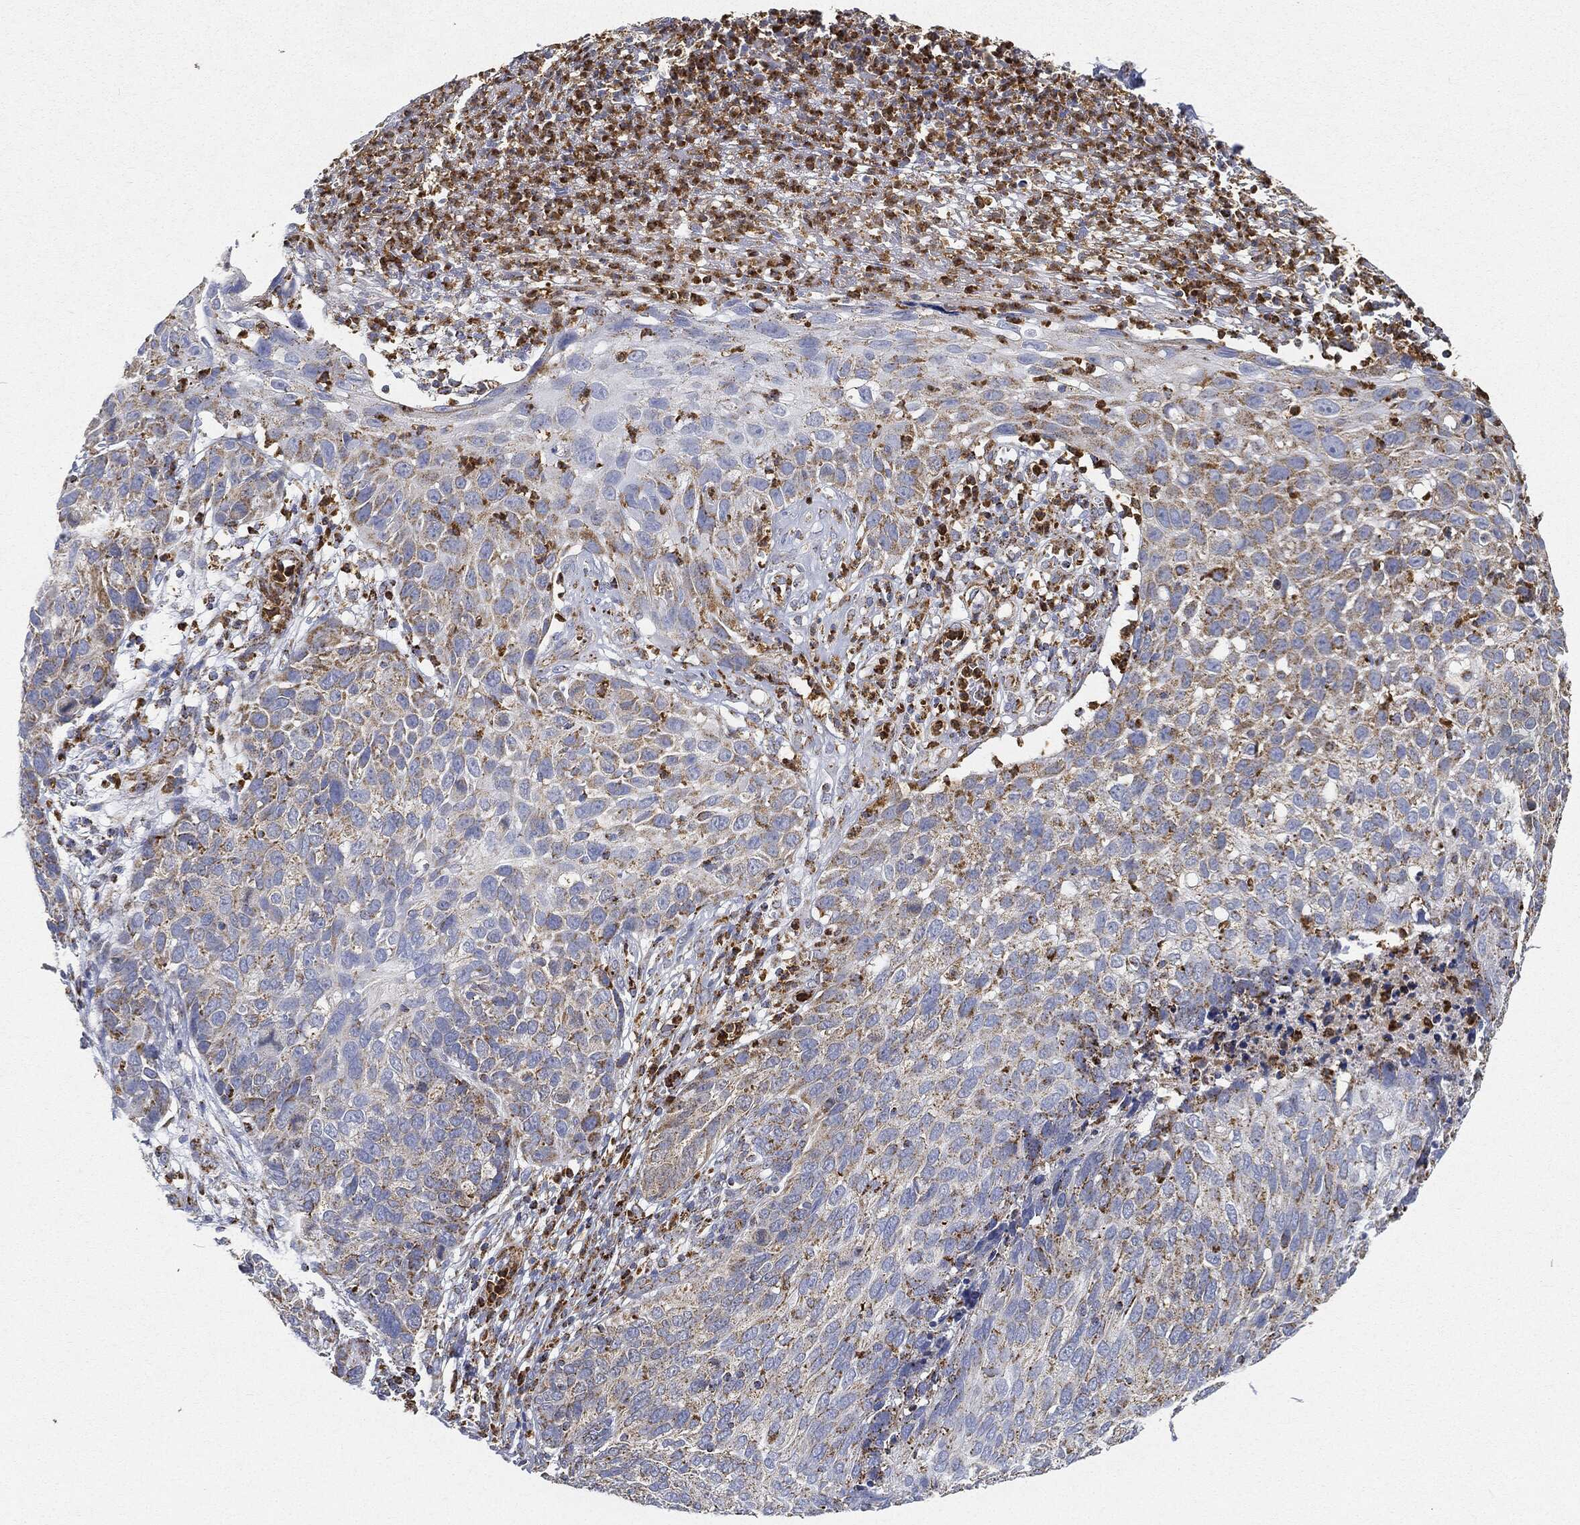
{"staining": {"intensity": "moderate", "quantity": "<25%", "location": "cytoplasmic/membranous"}, "tissue": "skin cancer", "cell_type": "Tumor cells", "image_type": "cancer", "snomed": [{"axis": "morphology", "description": "Squamous cell carcinoma, NOS"}, {"axis": "topography", "description": "Skin"}], "caption": "DAB (3,3'-diaminobenzidine) immunohistochemical staining of skin cancer (squamous cell carcinoma) shows moderate cytoplasmic/membranous protein staining in about <25% of tumor cells. The protein of interest is stained brown, and the nuclei are stained in blue (DAB IHC with brightfield microscopy, high magnification).", "gene": "CAPN15", "patient": {"sex": "male", "age": 92}}